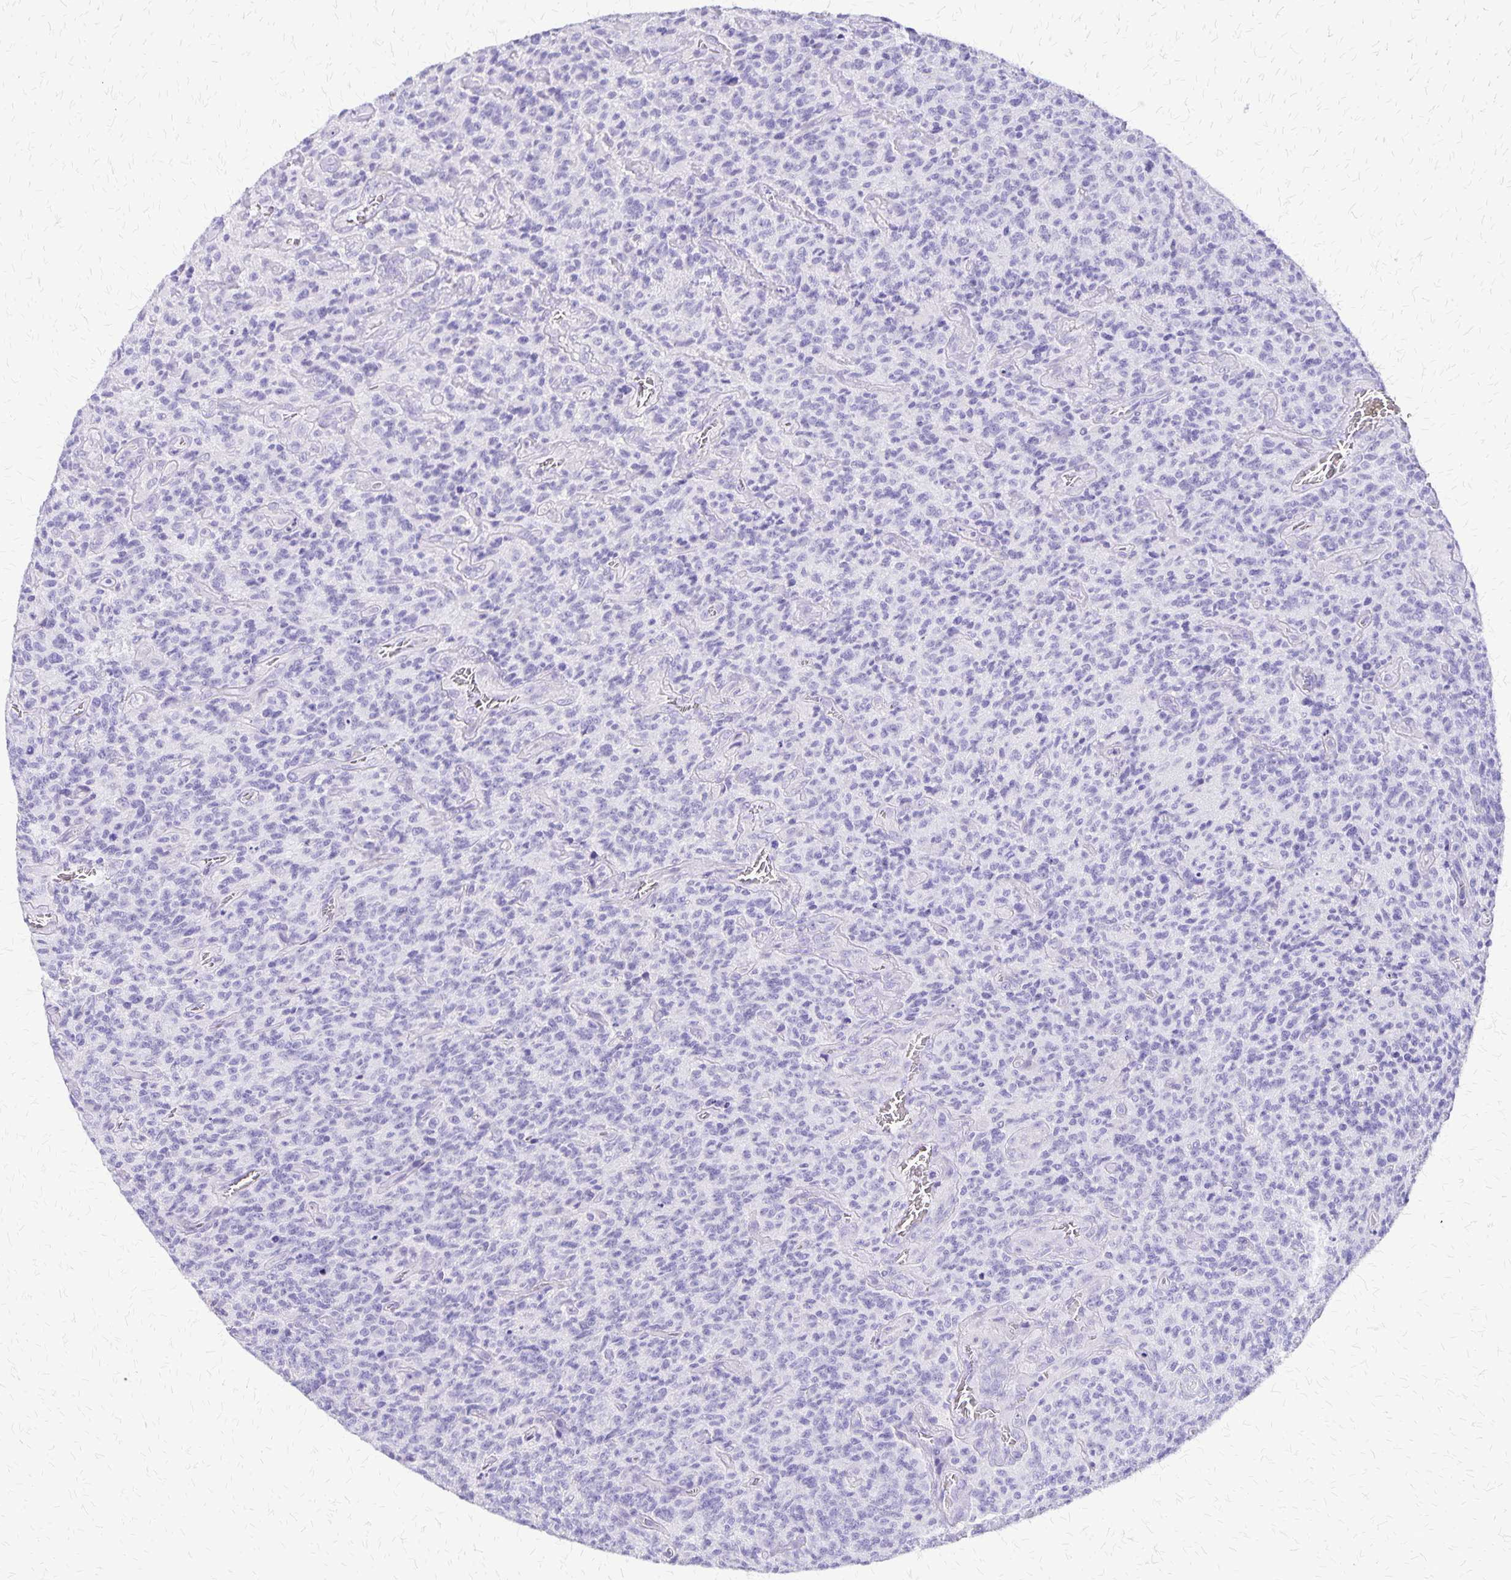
{"staining": {"intensity": "negative", "quantity": "none", "location": "none"}, "tissue": "glioma", "cell_type": "Tumor cells", "image_type": "cancer", "snomed": [{"axis": "morphology", "description": "Glioma, malignant, High grade"}, {"axis": "topography", "description": "Brain"}], "caption": "Glioma stained for a protein using immunohistochemistry shows no positivity tumor cells.", "gene": "SLC13A2", "patient": {"sex": "male", "age": 76}}